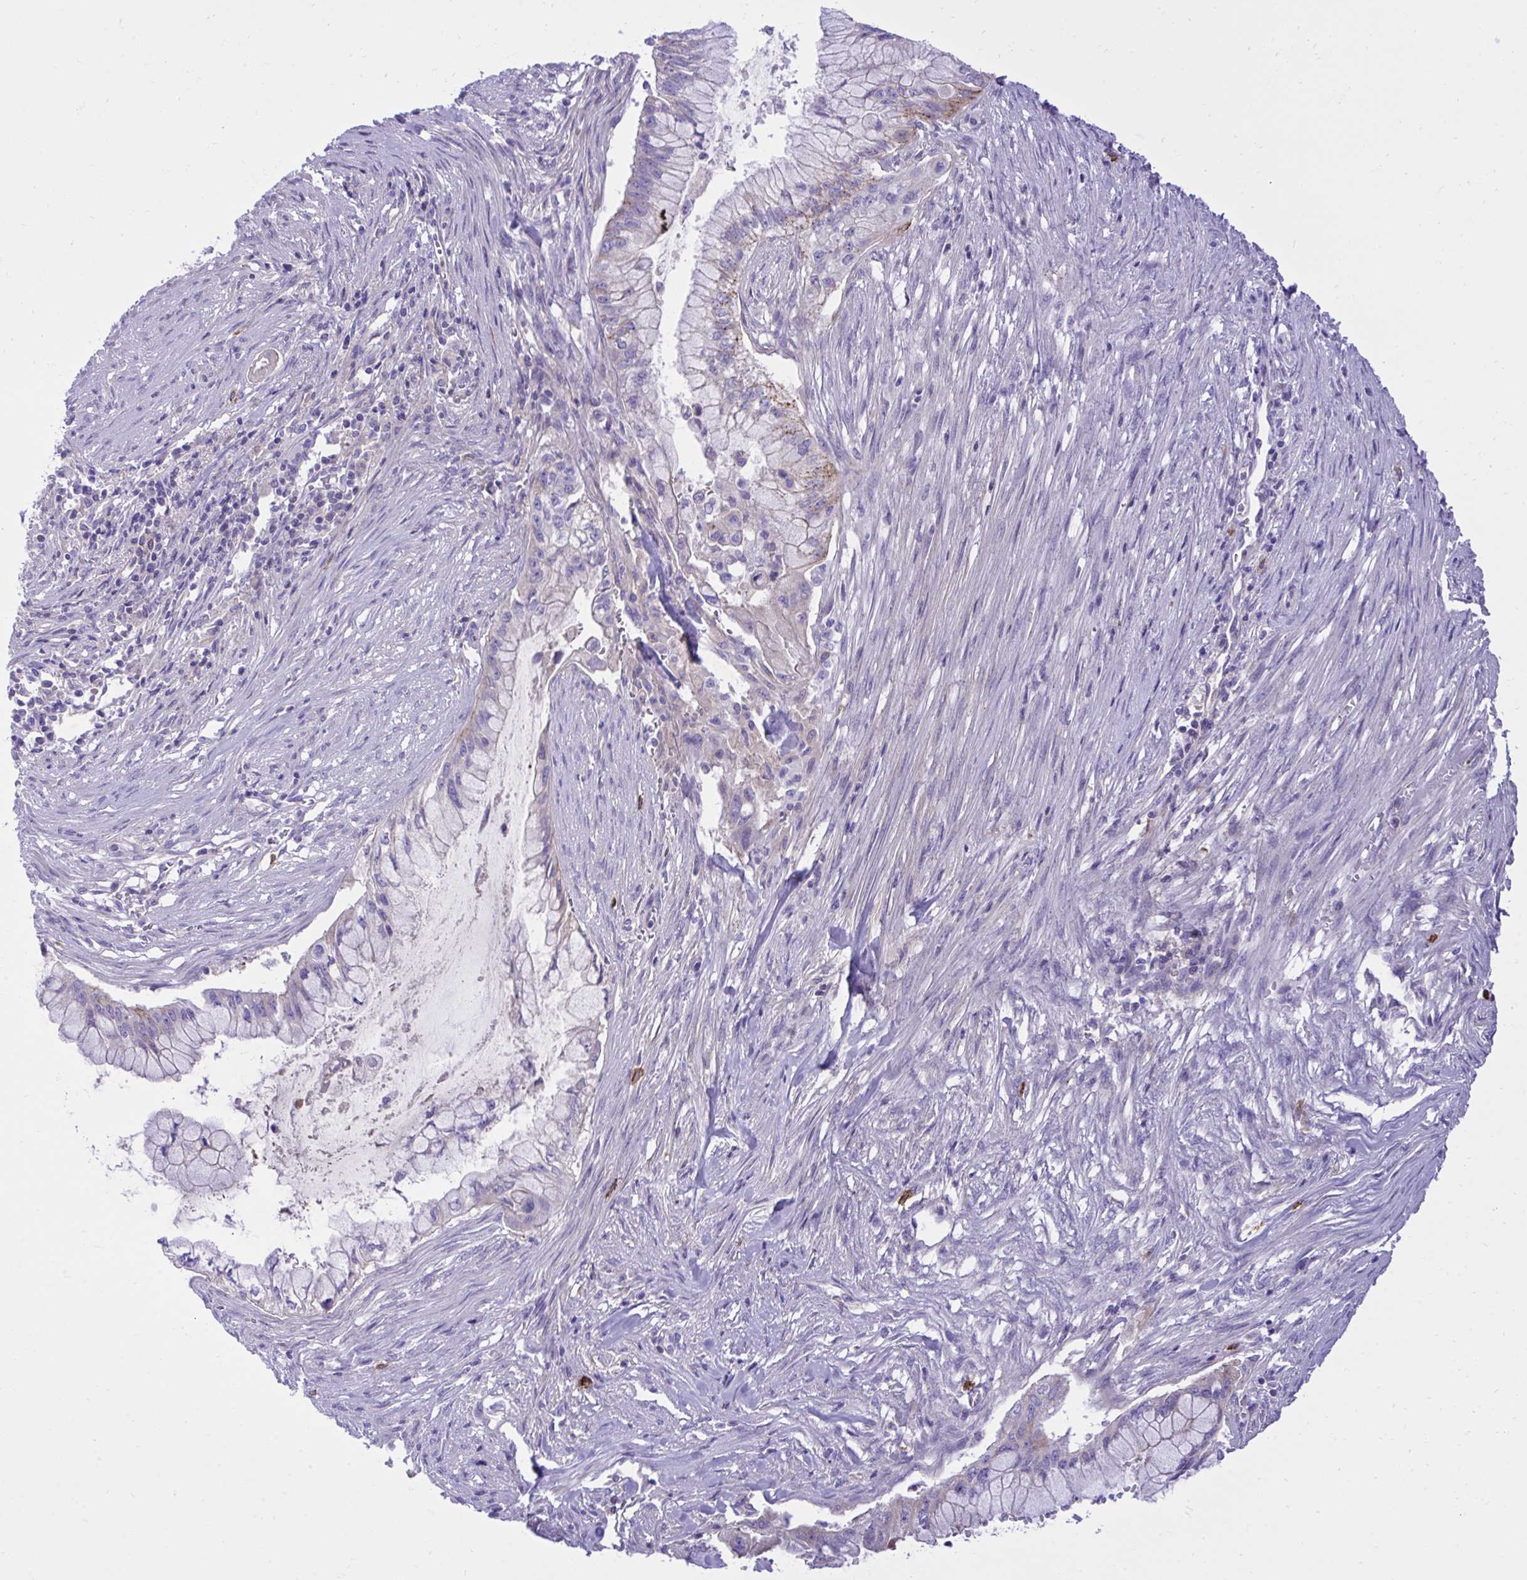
{"staining": {"intensity": "weak", "quantity": "<25%", "location": "cytoplasmic/membranous"}, "tissue": "pancreatic cancer", "cell_type": "Tumor cells", "image_type": "cancer", "snomed": [{"axis": "morphology", "description": "Adenocarcinoma, NOS"}, {"axis": "topography", "description": "Pancreas"}], "caption": "An IHC photomicrograph of adenocarcinoma (pancreatic) is shown. There is no staining in tumor cells of adenocarcinoma (pancreatic).", "gene": "HRG", "patient": {"sex": "male", "age": 48}}